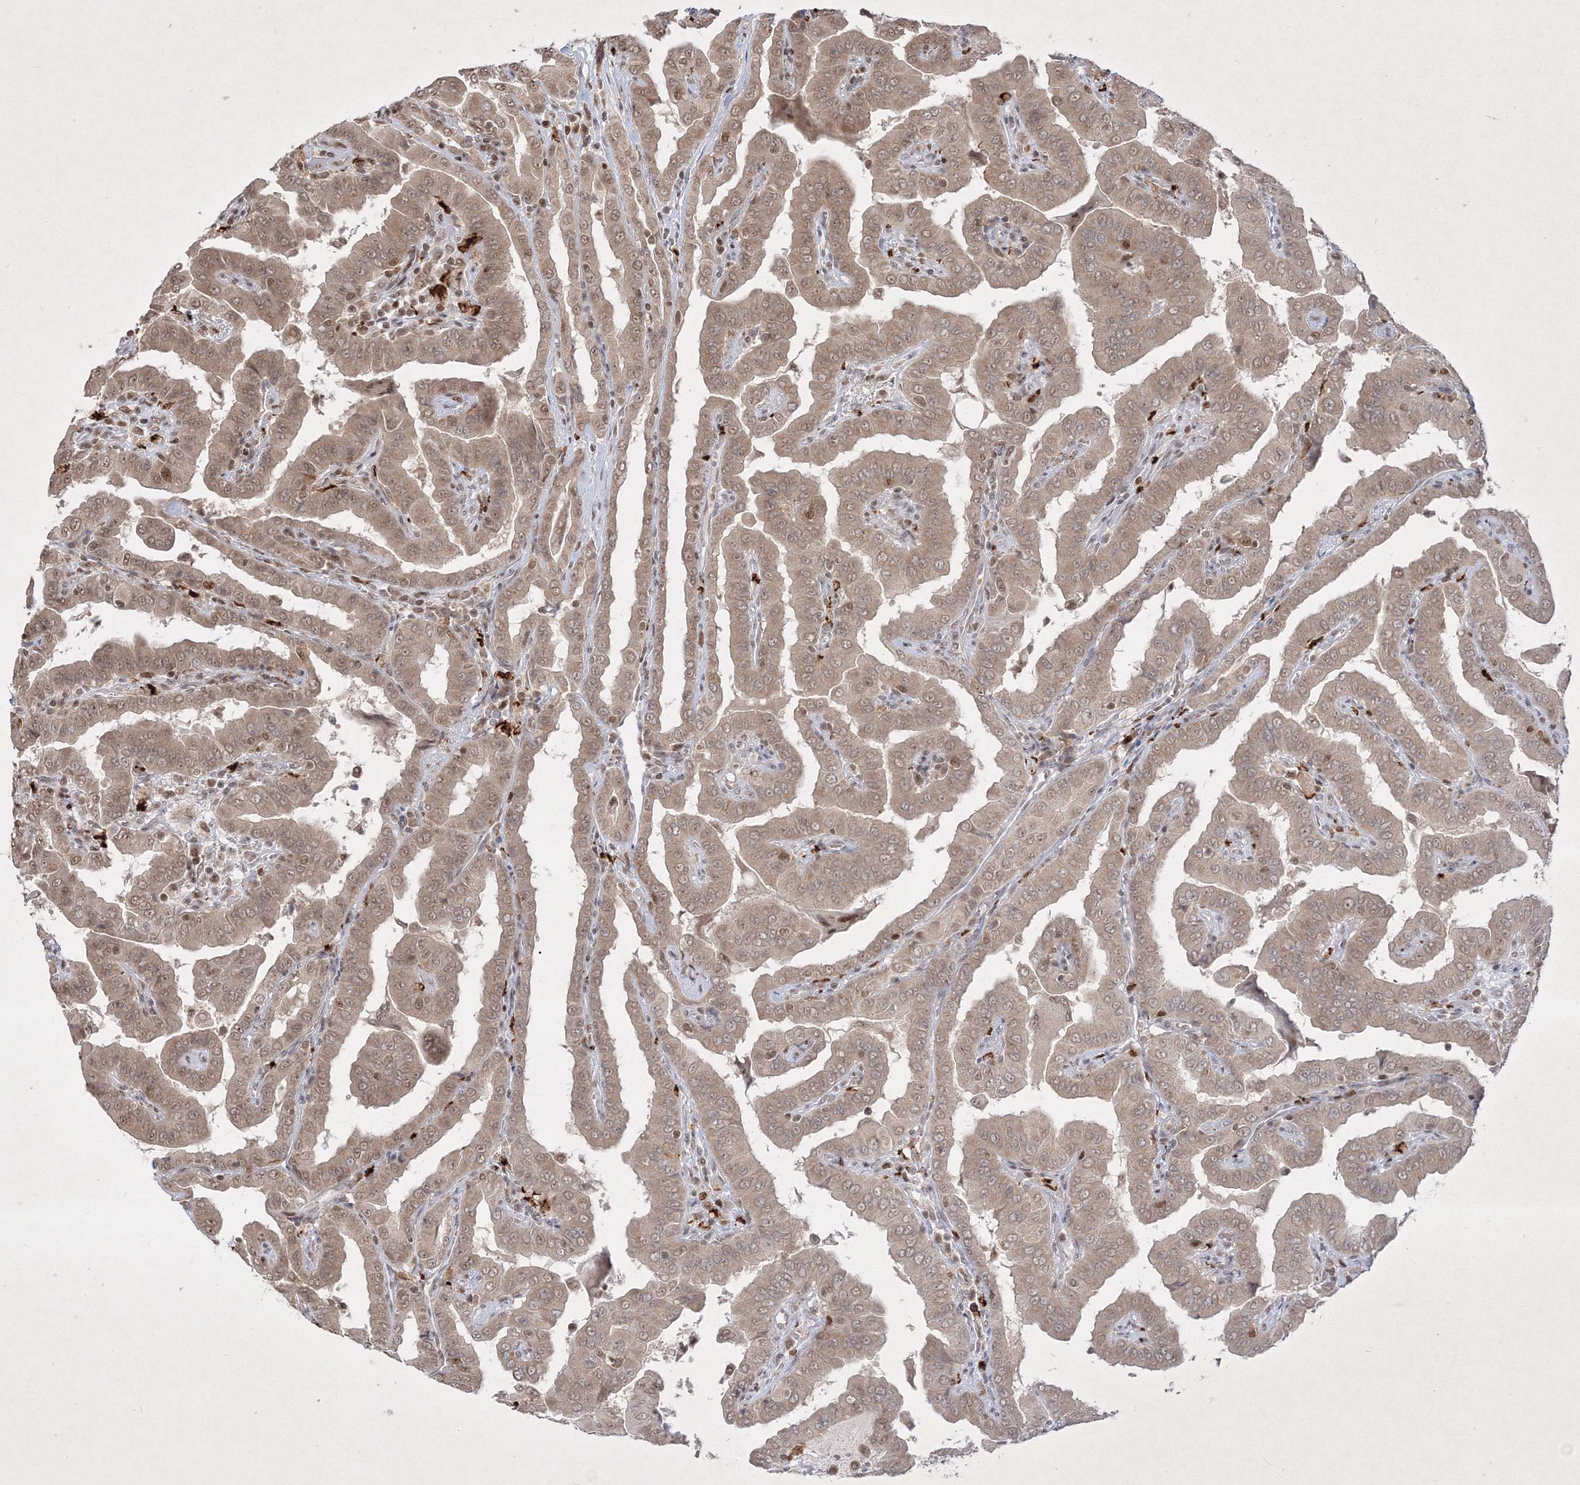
{"staining": {"intensity": "weak", "quantity": ">75%", "location": "cytoplasmic/membranous,nuclear"}, "tissue": "thyroid cancer", "cell_type": "Tumor cells", "image_type": "cancer", "snomed": [{"axis": "morphology", "description": "Papillary adenocarcinoma, NOS"}, {"axis": "topography", "description": "Thyroid gland"}], "caption": "About >75% of tumor cells in thyroid cancer demonstrate weak cytoplasmic/membranous and nuclear protein staining as visualized by brown immunohistochemical staining.", "gene": "TAB1", "patient": {"sex": "male", "age": 33}}